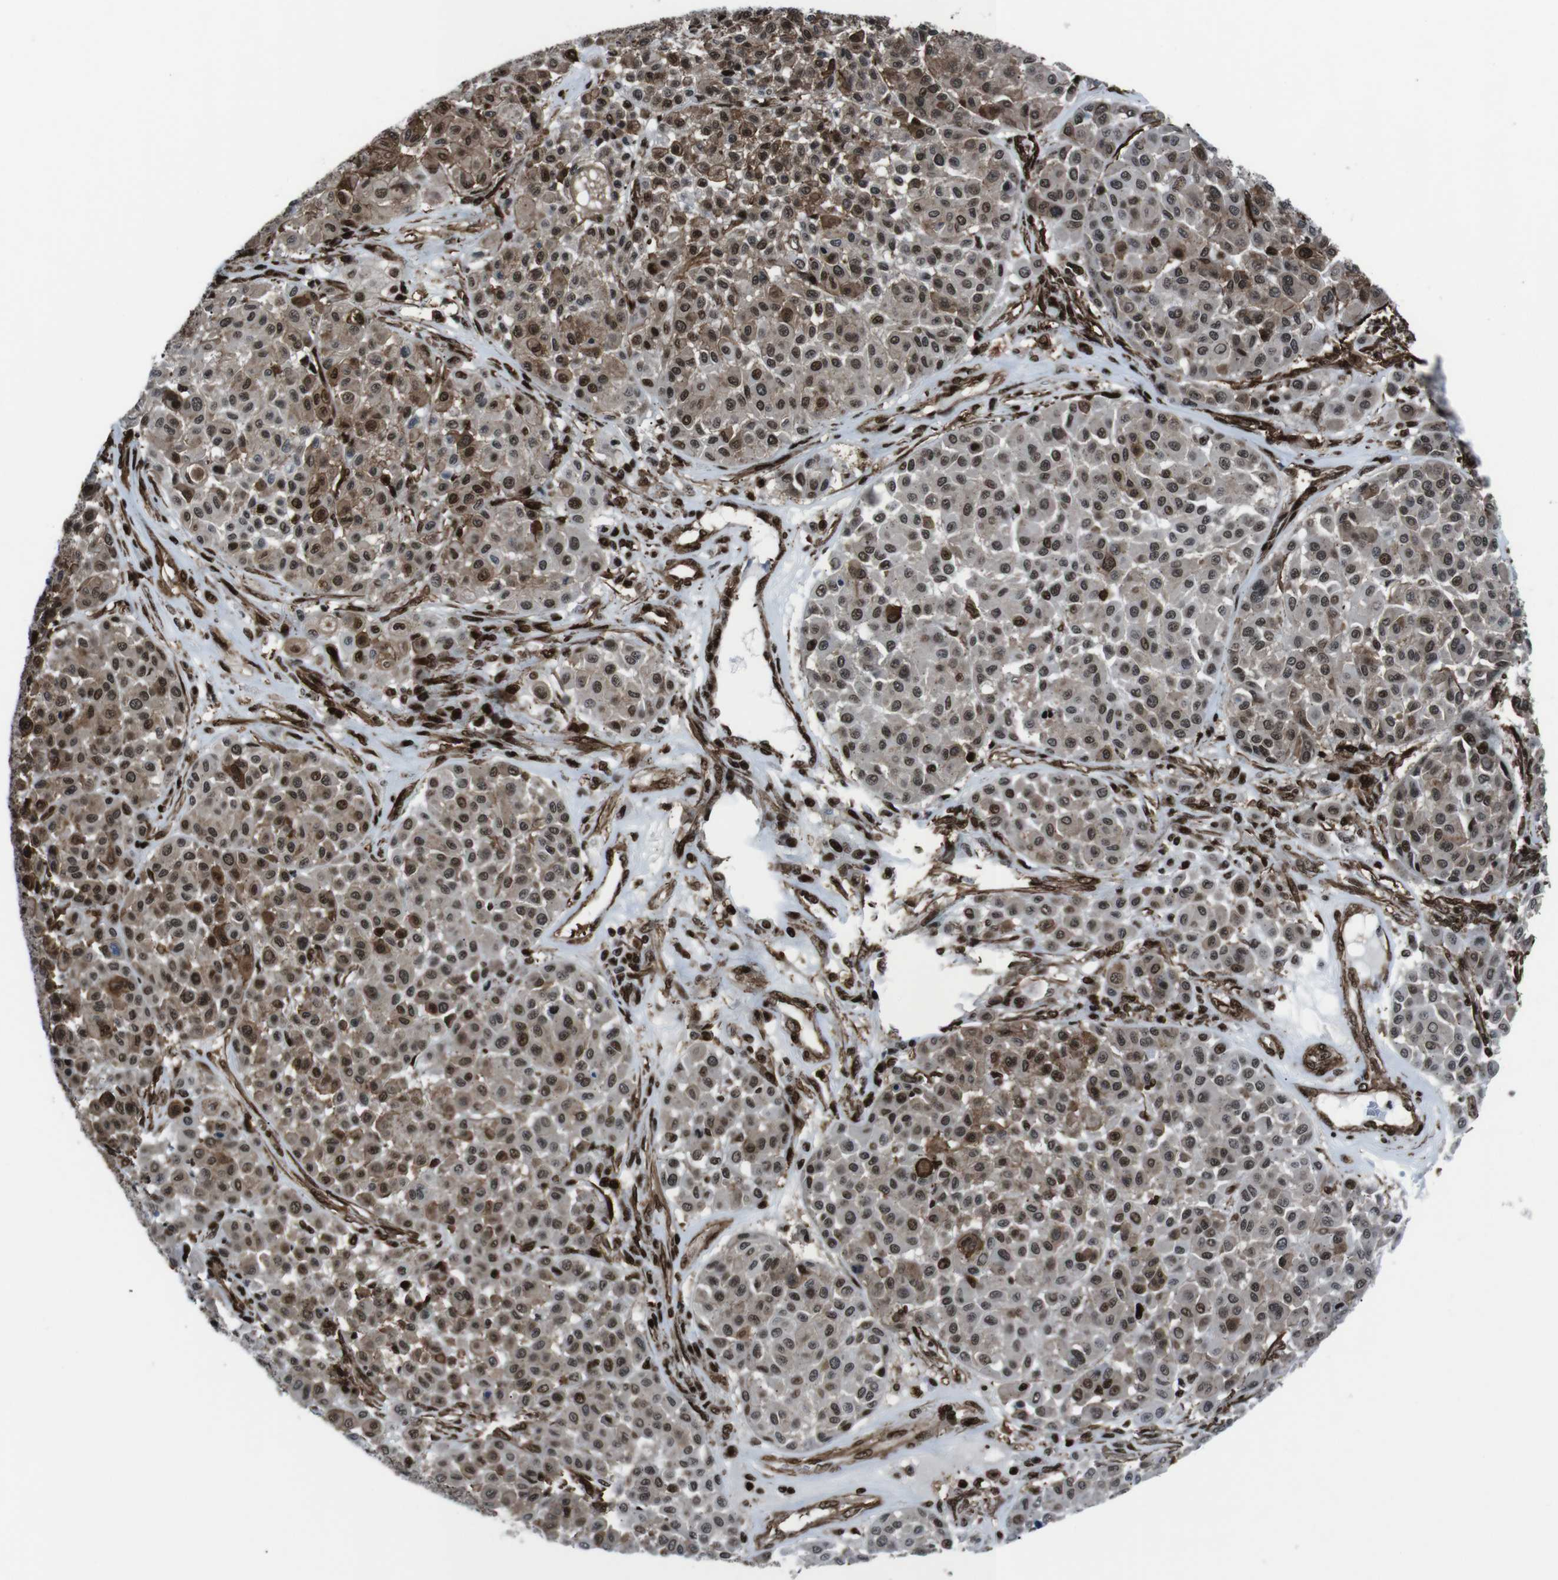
{"staining": {"intensity": "moderate", "quantity": ">75%", "location": "cytoplasmic/membranous,nuclear"}, "tissue": "melanoma", "cell_type": "Tumor cells", "image_type": "cancer", "snomed": [{"axis": "morphology", "description": "Malignant melanoma, Metastatic site"}, {"axis": "topography", "description": "Soft tissue"}], "caption": "A brown stain highlights moderate cytoplasmic/membranous and nuclear staining of a protein in malignant melanoma (metastatic site) tumor cells. (IHC, brightfield microscopy, high magnification).", "gene": "HNRNPU", "patient": {"sex": "male", "age": 41}}